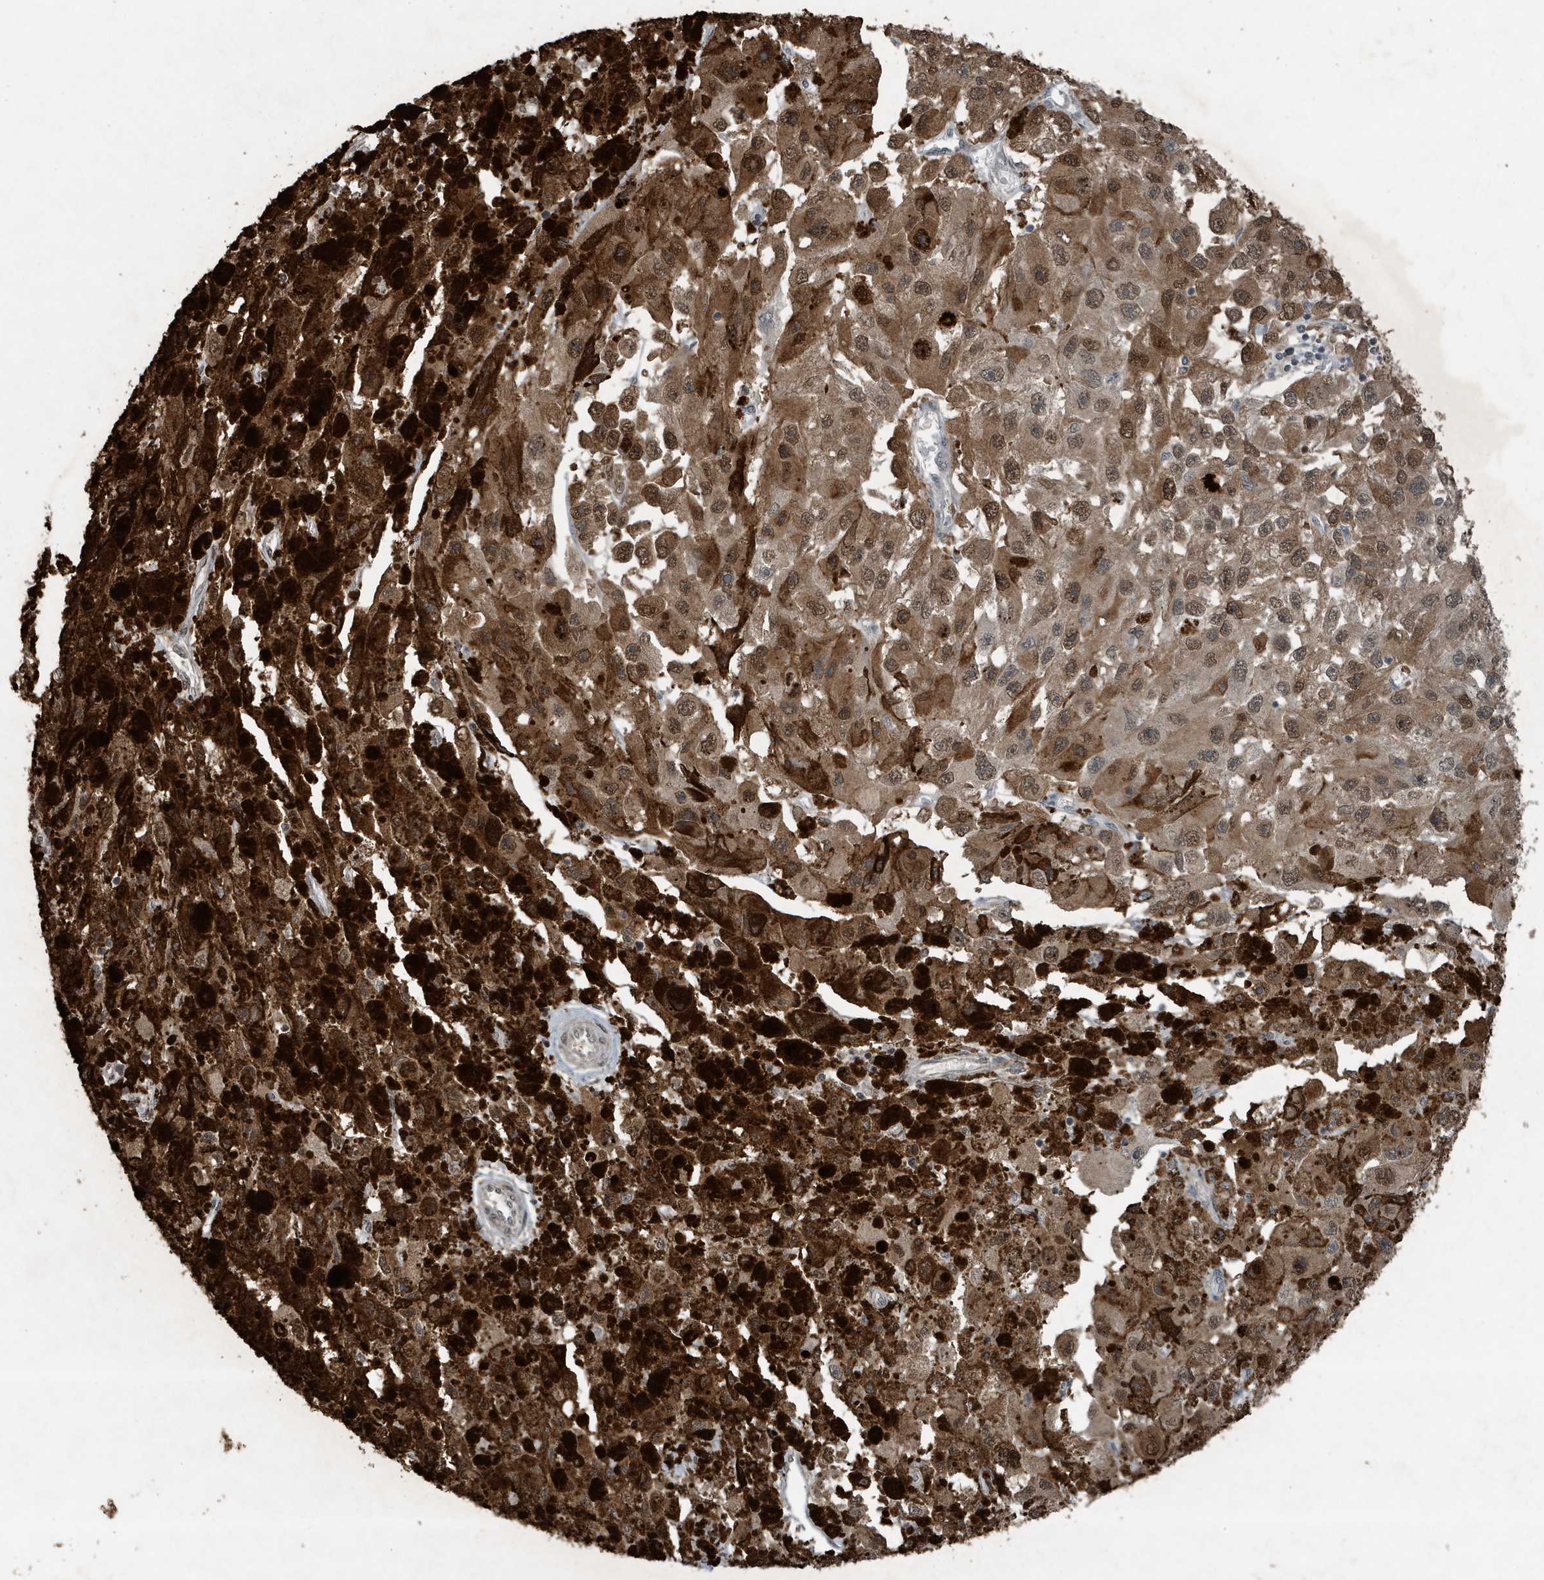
{"staining": {"intensity": "moderate", "quantity": ">75%", "location": "cytoplasmic/membranous,nuclear"}, "tissue": "melanoma", "cell_type": "Tumor cells", "image_type": "cancer", "snomed": [{"axis": "morphology", "description": "Malignant melanoma, NOS"}, {"axis": "topography", "description": "Skin"}], "caption": "This histopathology image shows immunohistochemistry (IHC) staining of malignant melanoma, with medium moderate cytoplasmic/membranous and nuclear positivity in about >75% of tumor cells.", "gene": "HSPA1A", "patient": {"sex": "female", "age": 104}}